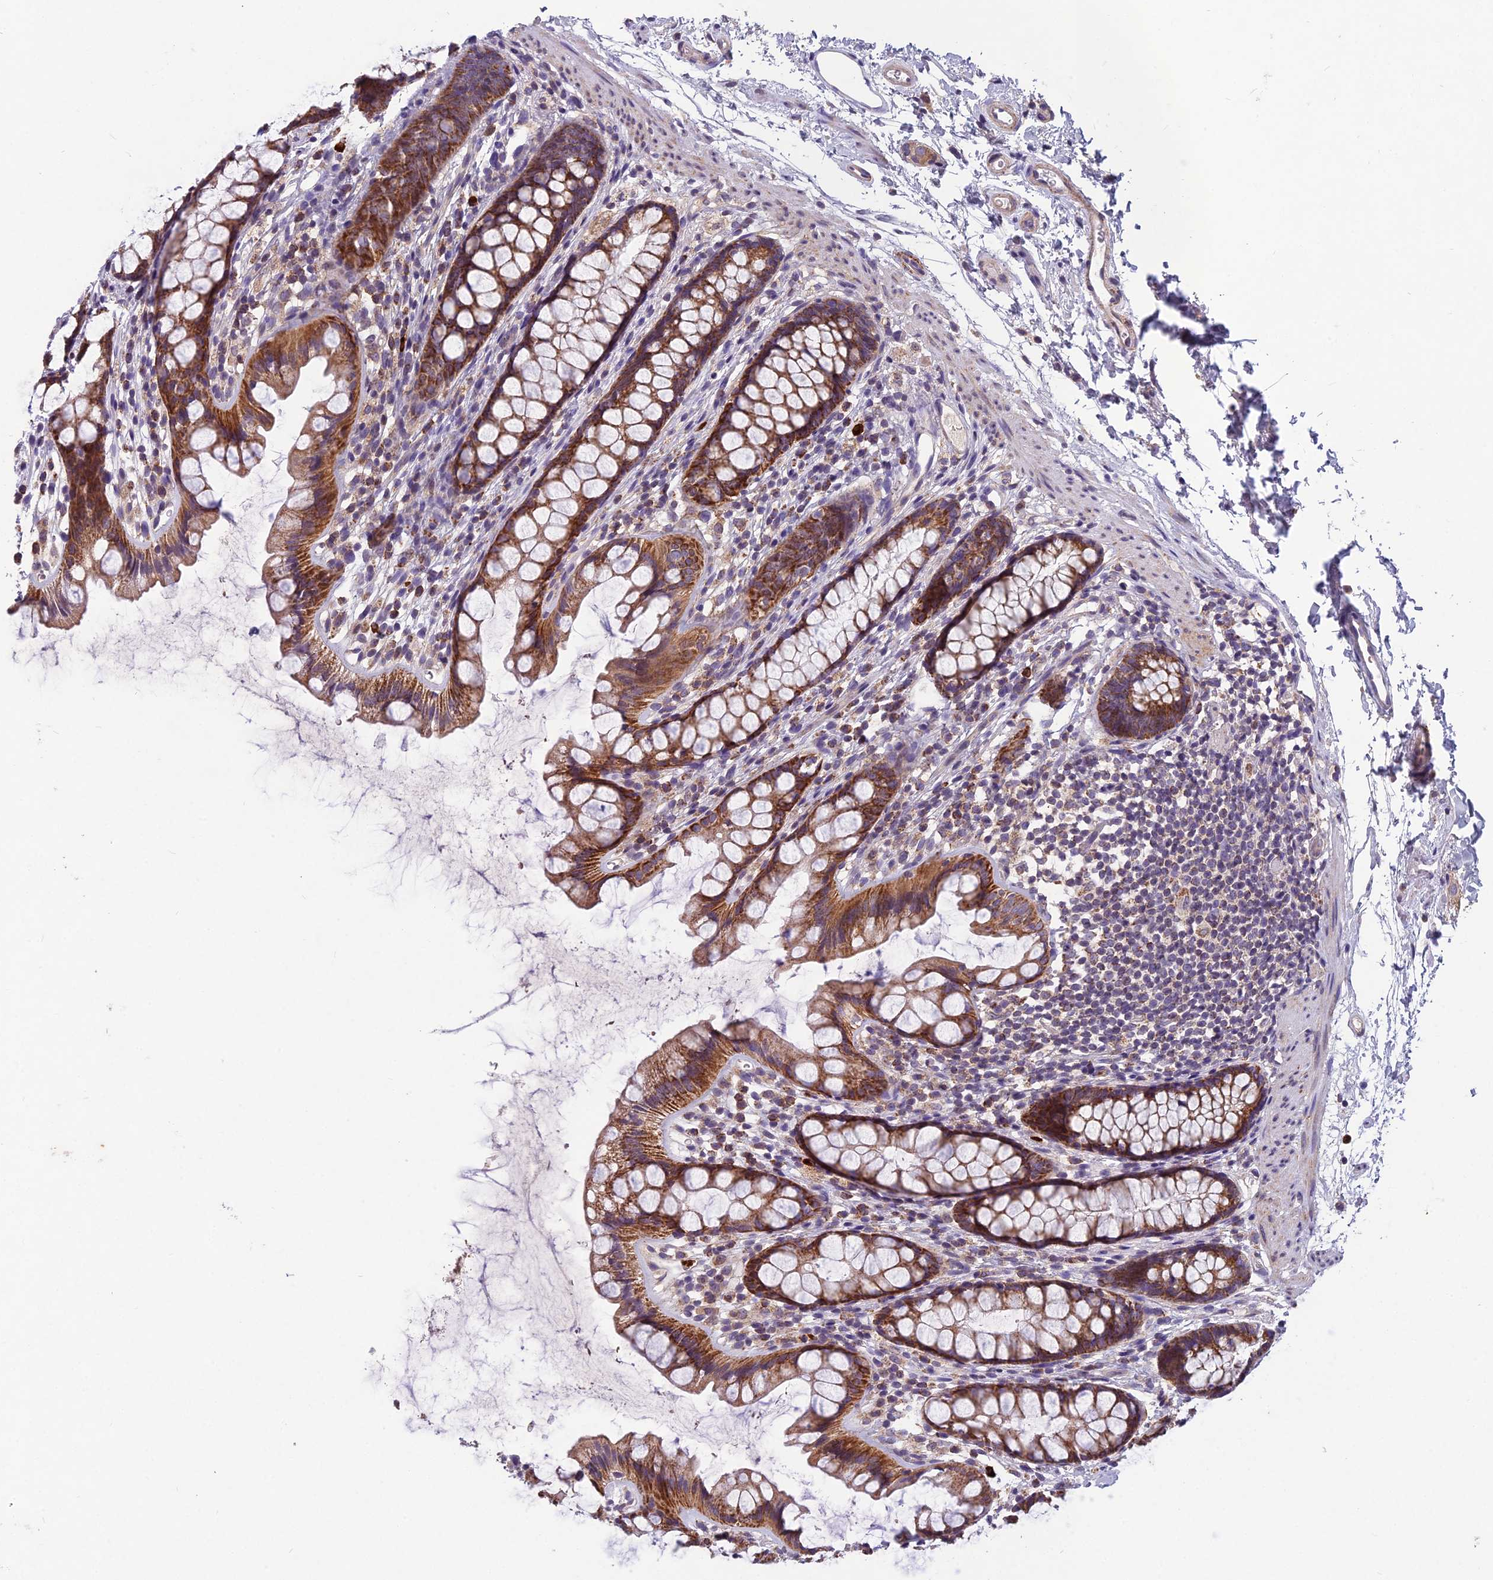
{"staining": {"intensity": "strong", "quantity": ">75%", "location": "cytoplasmic/membranous"}, "tissue": "rectum", "cell_type": "Glandular cells", "image_type": "normal", "snomed": [{"axis": "morphology", "description": "Normal tissue, NOS"}, {"axis": "topography", "description": "Rectum"}], "caption": "Protein expression analysis of normal human rectum reveals strong cytoplasmic/membranous positivity in approximately >75% of glandular cells.", "gene": "ENSG00000188897", "patient": {"sex": "female", "age": 65}}